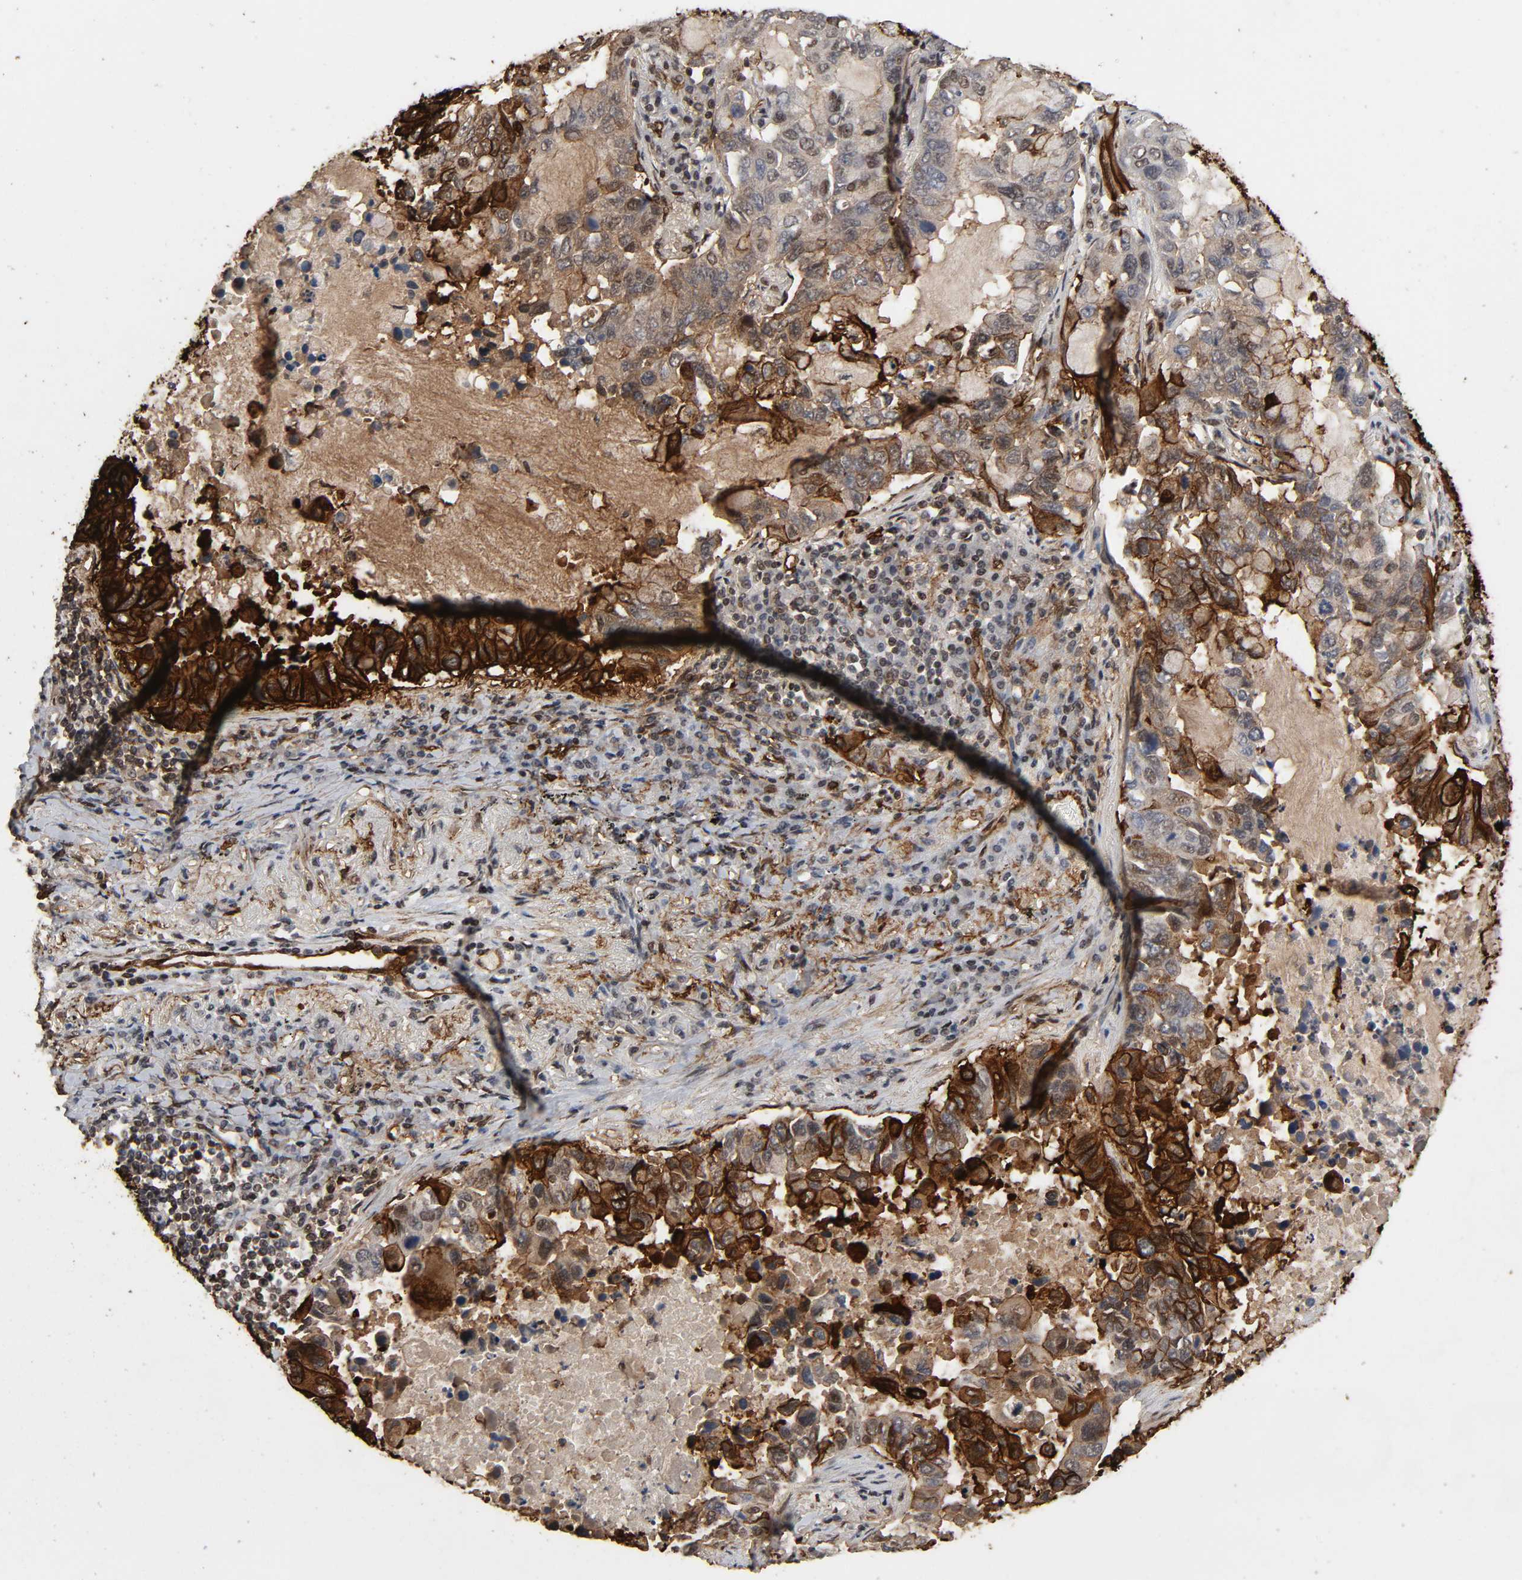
{"staining": {"intensity": "strong", "quantity": ">75%", "location": "cytoplasmic/membranous,nuclear"}, "tissue": "lung cancer", "cell_type": "Tumor cells", "image_type": "cancer", "snomed": [{"axis": "morphology", "description": "Adenocarcinoma, NOS"}, {"axis": "topography", "description": "Lung"}], "caption": "There is high levels of strong cytoplasmic/membranous and nuclear positivity in tumor cells of lung adenocarcinoma, as demonstrated by immunohistochemical staining (brown color).", "gene": "AHNAK2", "patient": {"sex": "male", "age": 64}}